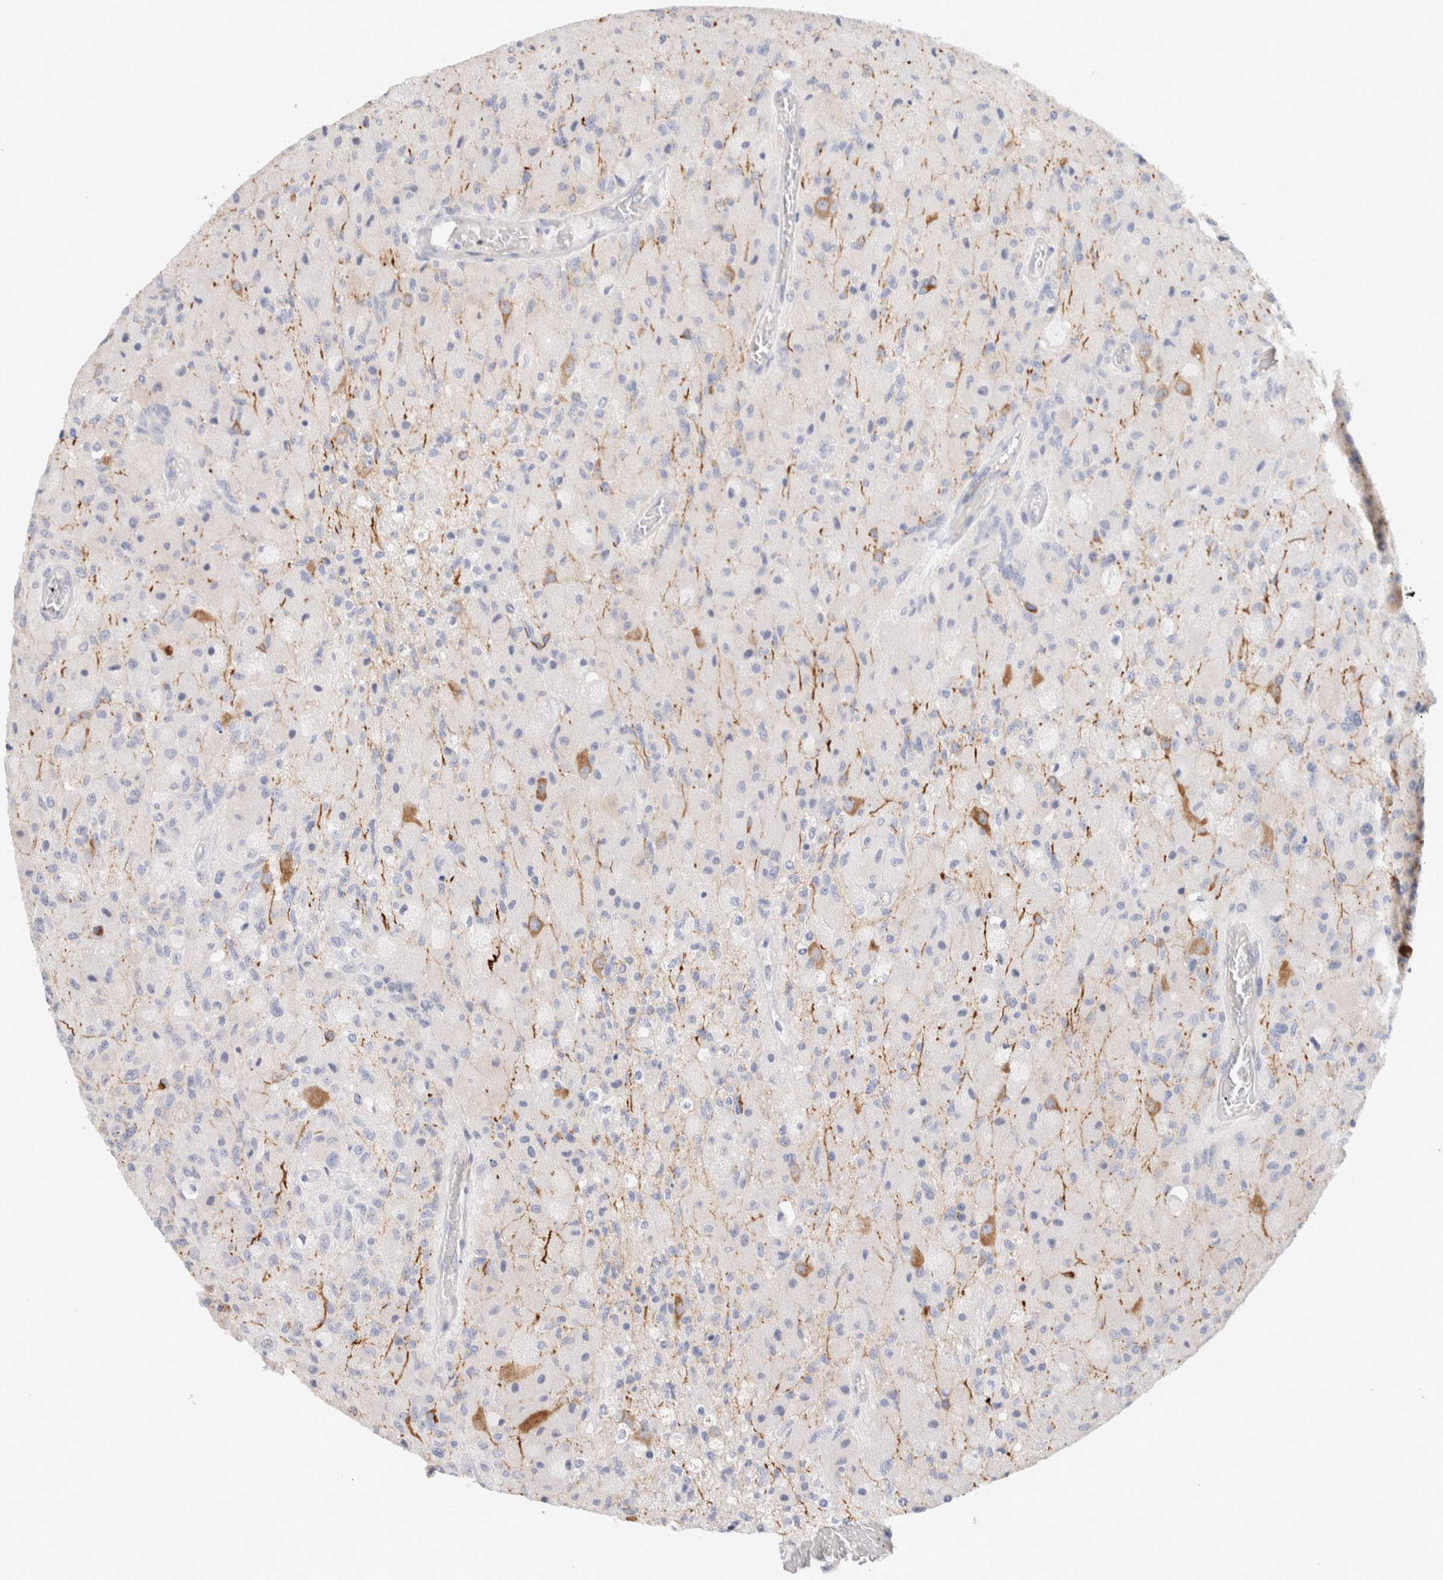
{"staining": {"intensity": "negative", "quantity": "none", "location": "none"}, "tissue": "glioma", "cell_type": "Tumor cells", "image_type": "cancer", "snomed": [{"axis": "morphology", "description": "Normal tissue, NOS"}, {"axis": "morphology", "description": "Glioma, malignant, High grade"}, {"axis": "topography", "description": "Cerebral cortex"}], "caption": "The immunohistochemistry (IHC) histopathology image has no significant staining in tumor cells of glioma tissue. Nuclei are stained in blue.", "gene": "GADD45G", "patient": {"sex": "male", "age": 77}}